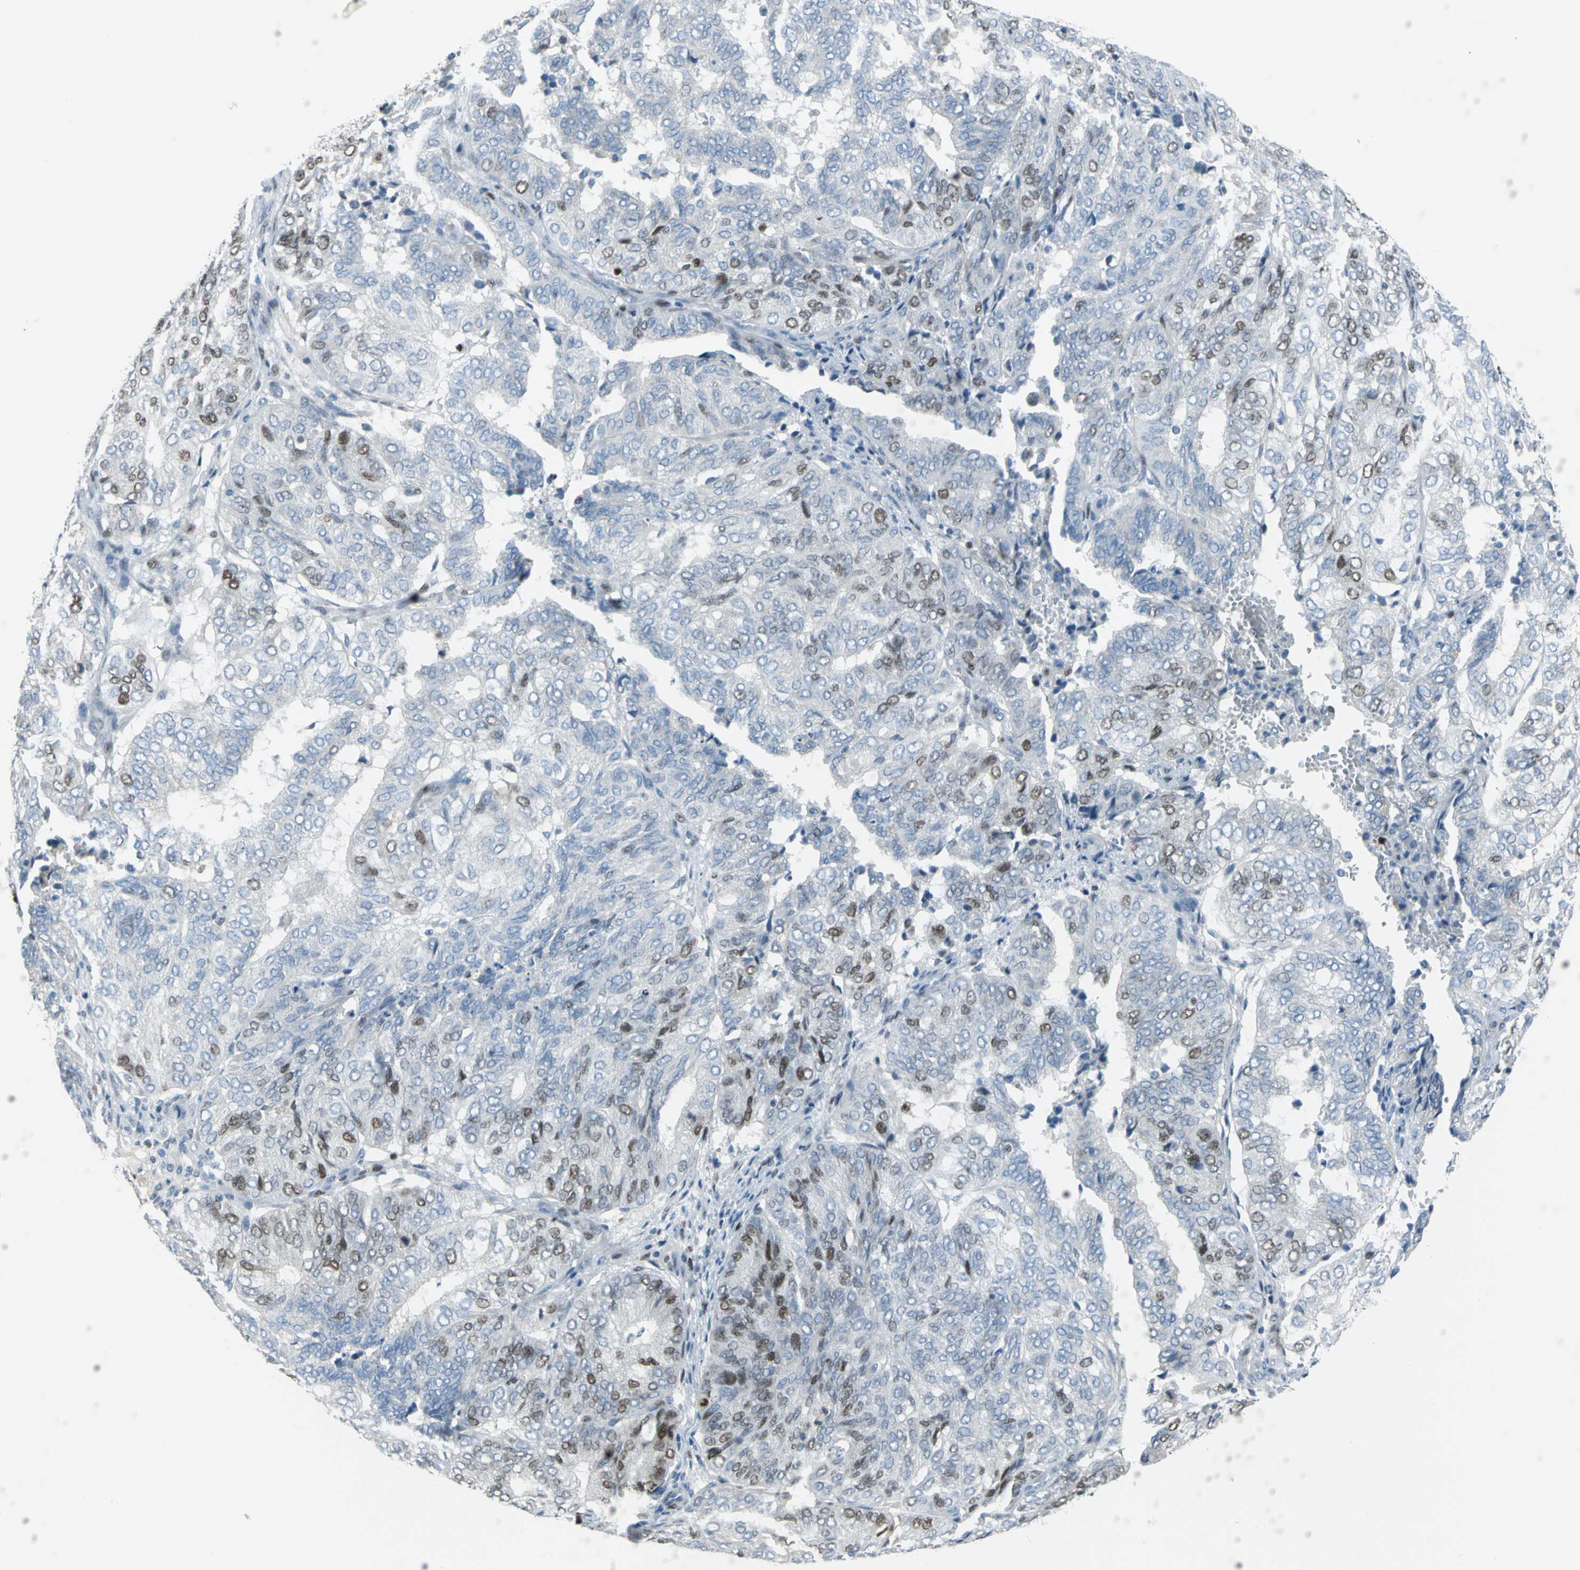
{"staining": {"intensity": "moderate", "quantity": "<25%", "location": "nuclear"}, "tissue": "endometrial cancer", "cell_type": "Tumor cells", "image_type": "cancer", "snomed": [{"axis": "morphology", "description": "Adenocarcinoma, NOS"}, {"axis": "topography", "description": "Uterus"}], "caption": "IHC histopathology image of human endometrial cancer stained for a protein (brown), which exhibits low levels of moderate nuclear staining in about <25% of tumor cells.", "gene": "MCM3", "patient": {"sex": "female", "age": 60}}